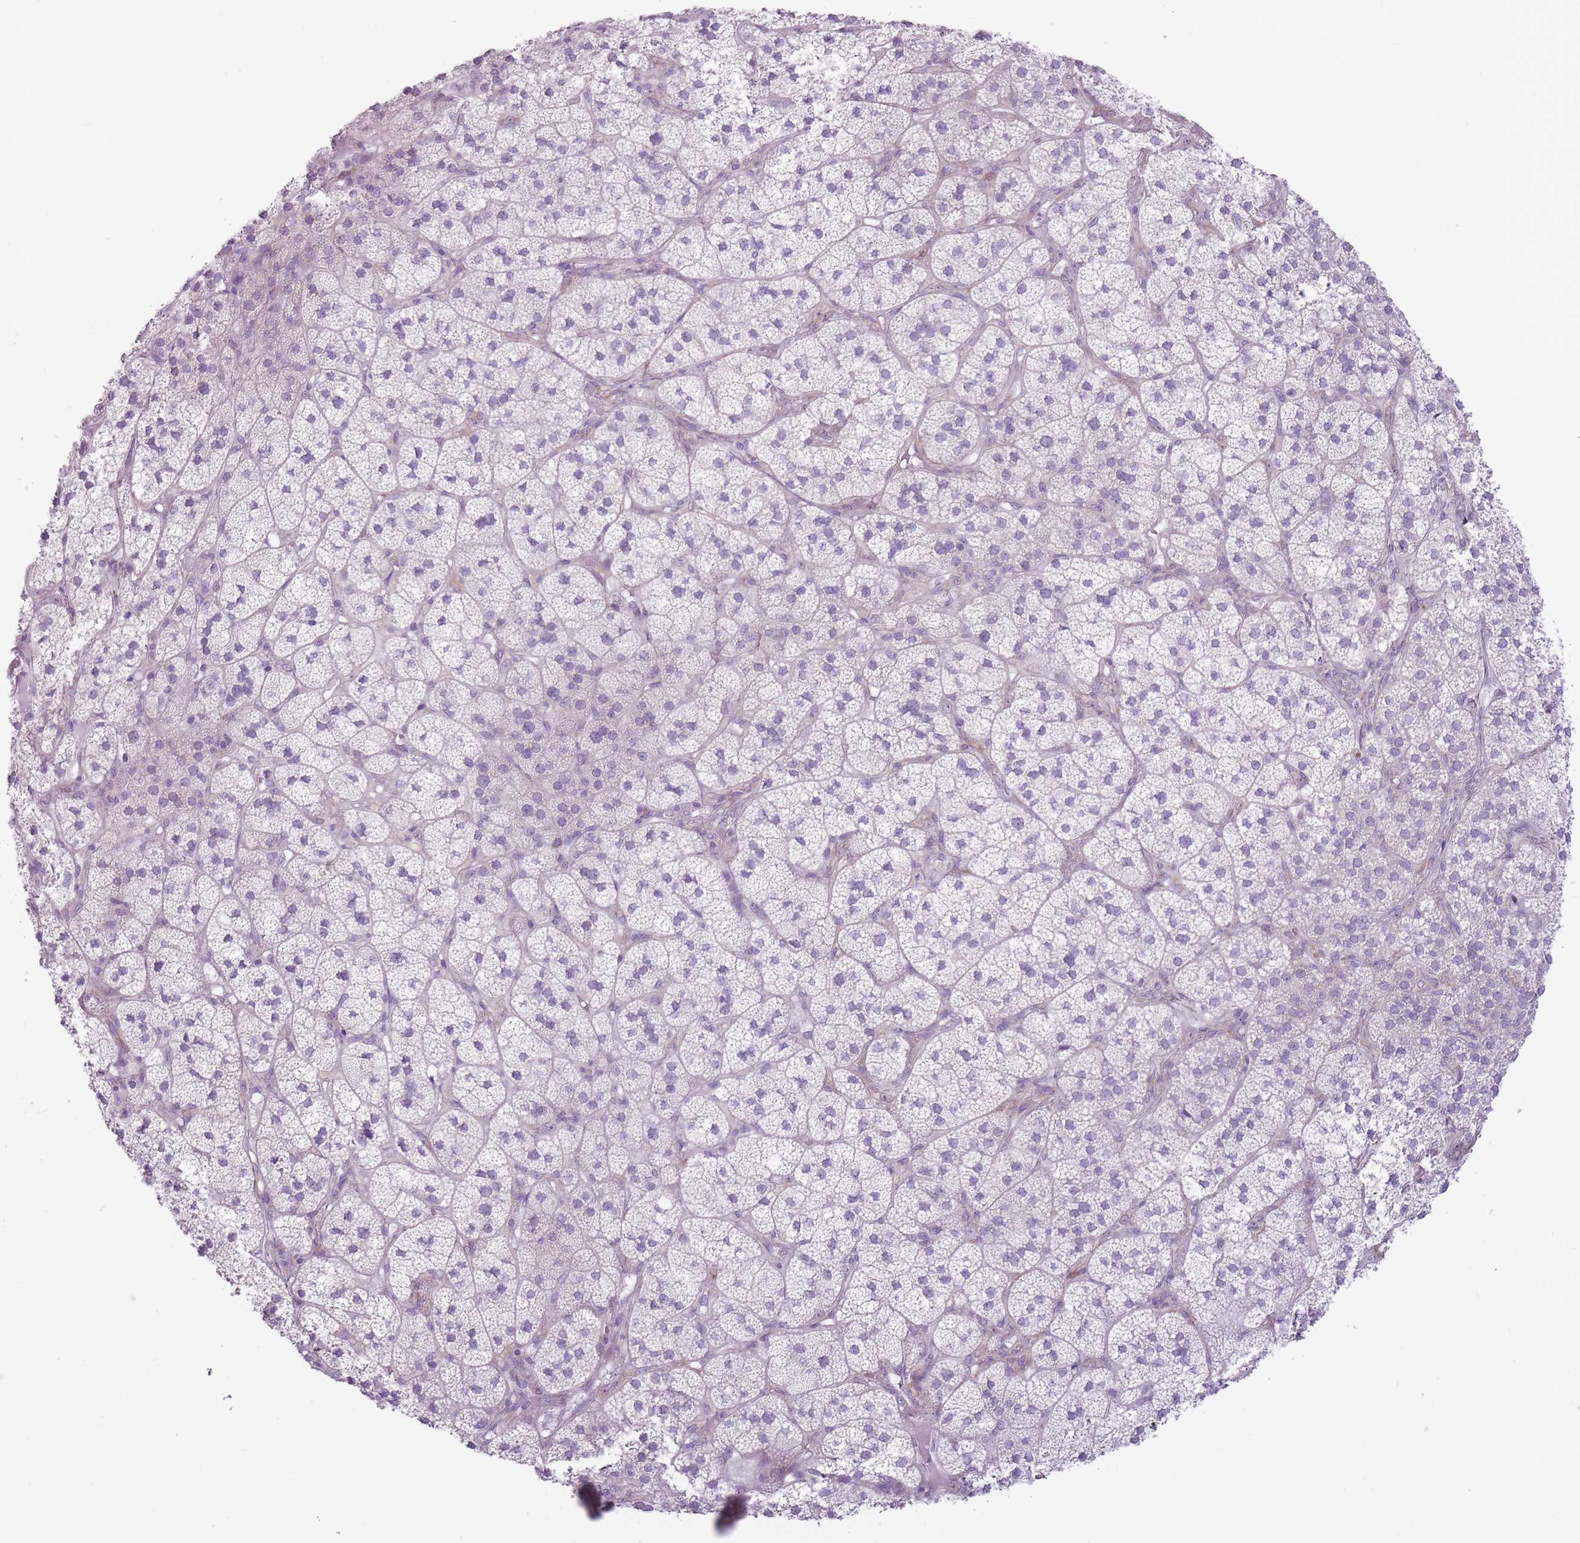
{"staining": {"intensity": "weak", "quantity": "<25%", "location": "cytoplasmic/membranous"}, "tissue": "adrenal gland", "cell_type": "Glandular cells", "image_type": "normal", "snomed": [{"axis": "morphology", "description": "Normal tissue, NOS"}, {"axis": "topography", "description": "Adrenal gland"}], "caption": "IHC micrograph of normal adrenal gland stained for a protein (brown), which exhibits no positivity in glandular cells.", "gene": "RPL18", "patient": {"sex": "female", "age": 58}}